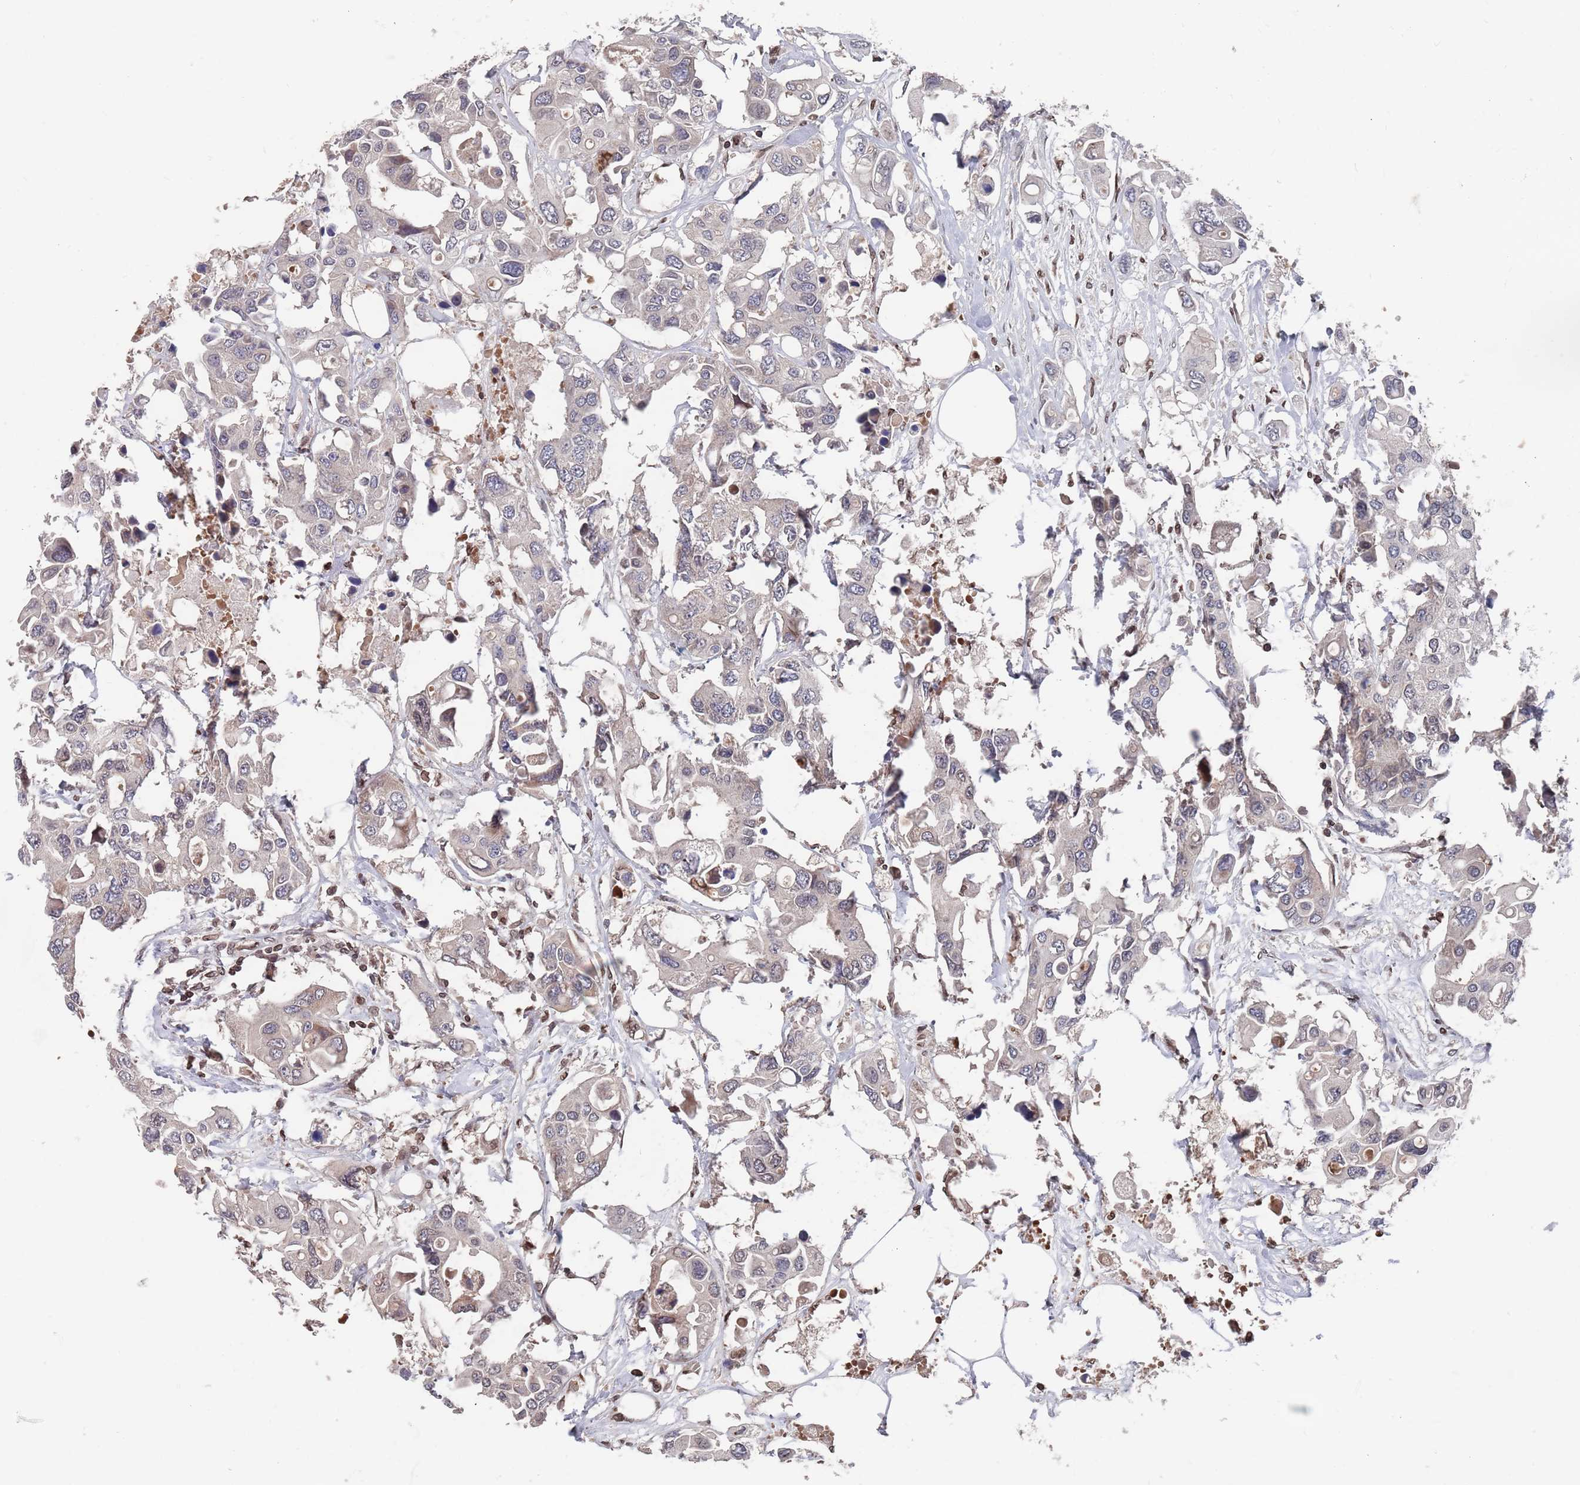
{"staining": {"intensity": "negative", "quantity": "none", "location": "none"}, "tissue": "colorectal cancer", "cell_type": "Tumor cells", "image_type": "cancer", "snomed": [{"axis": "morphology", "description": "Adenocarcinoma, NOS"}, {"axis": "topography", "description": "Colon"}], "caption": "High power microscopy histopathology image of an immunohistochemistry image of adenocarcinoma (colorectal), revealing no significant staining in tumor cells.", "gene": "SDHAF3", "patient": {"sex": "male", "age": 77}}